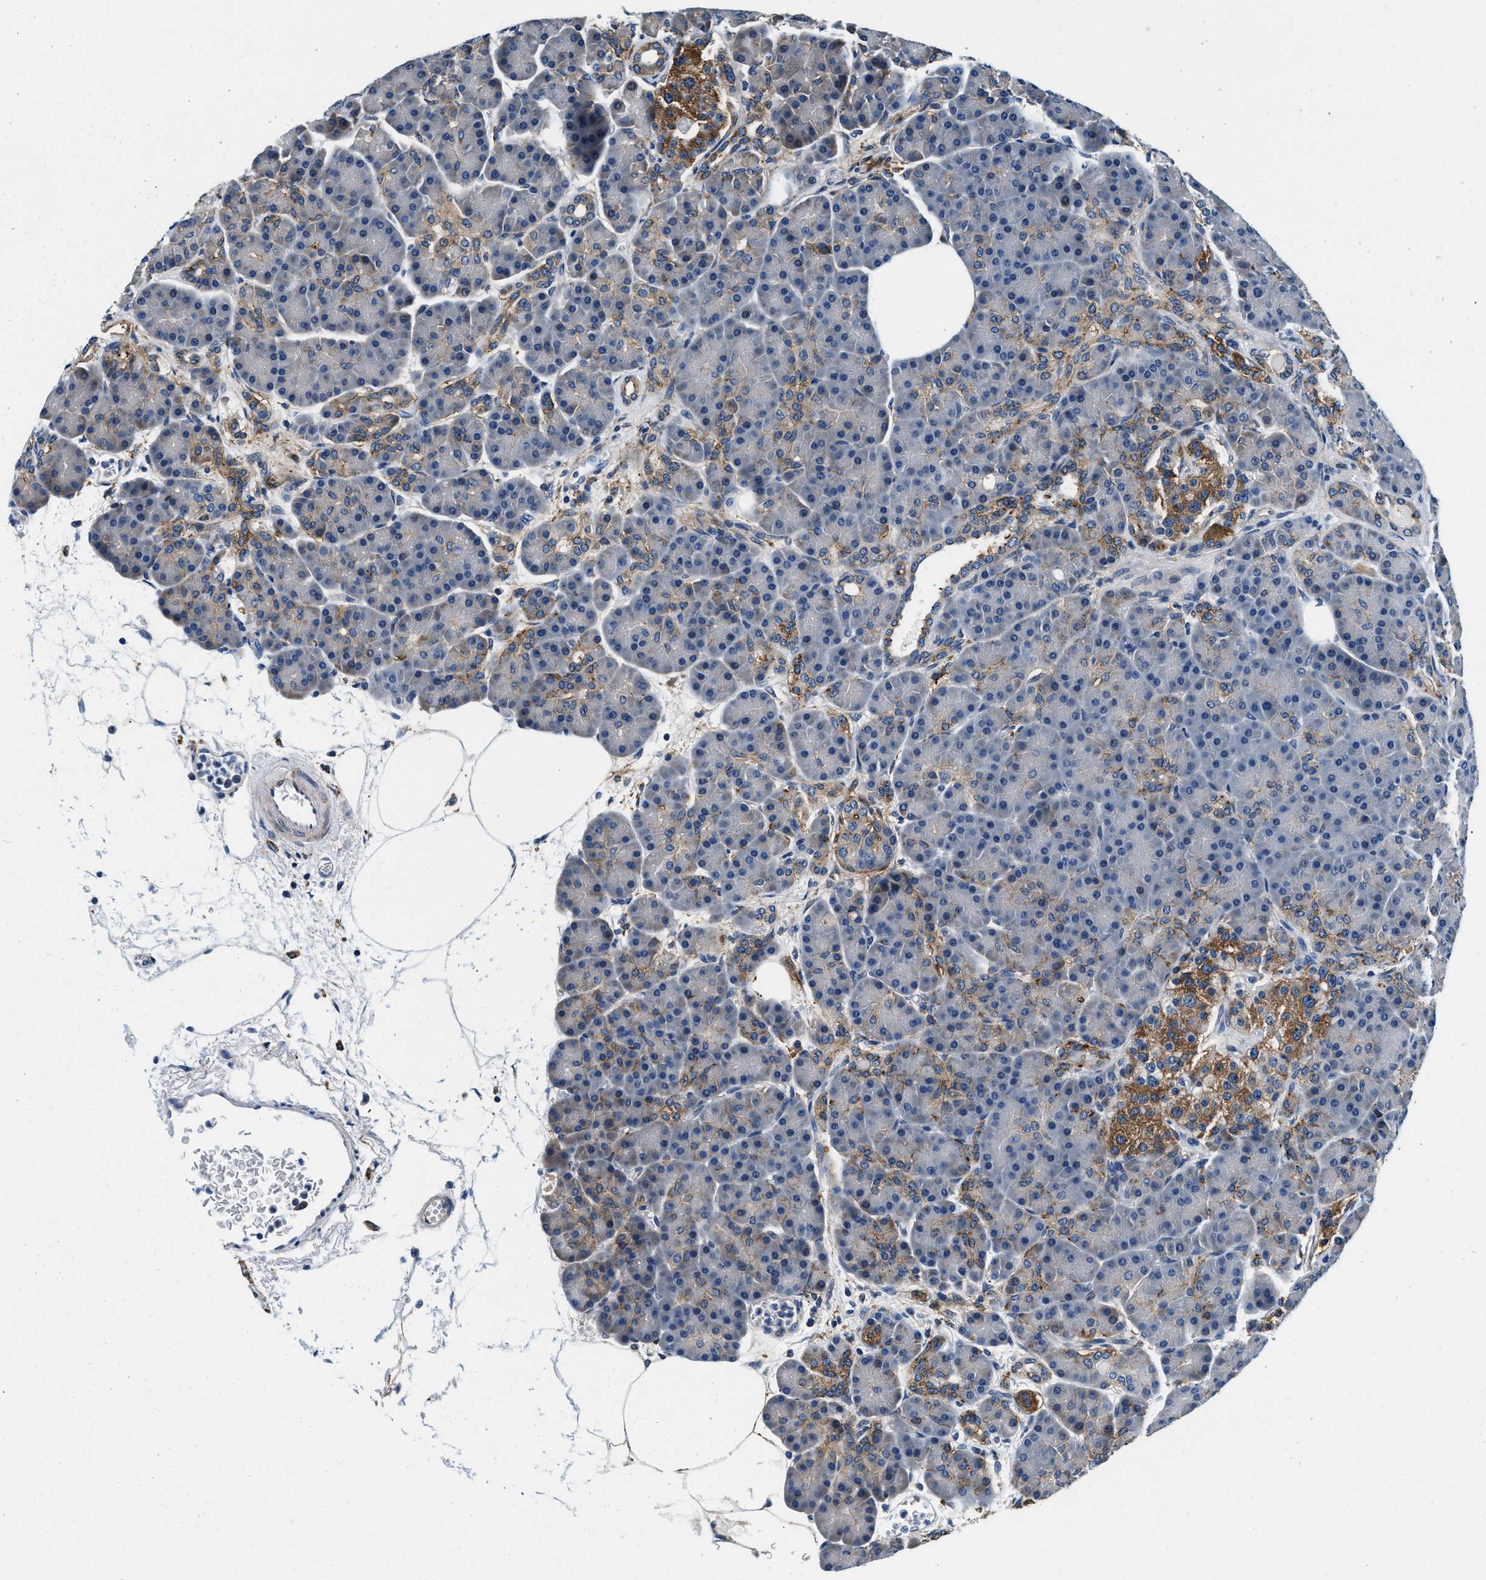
{"staining": {"intensity": "negative", "quantity": "none", "location": "none"}, "tissue": "pancreas", "cell_type": "Exocrine glandular cells", "image_type": "normal", "snomed": [{"axis": "morphology", "description": "Normal tissue, NOS"}, {"axis": "topography", "description": "Pancreas"}], "caption": "Immunohistochemical staining of benign pancreas reveals no significant staining in exocrine glandular cells. (Immunohistochemistry (ihc), brightfield microscopy, high magnification).", "gene": "SLFN11", "patient": {"sex": "female", "age": 70}}